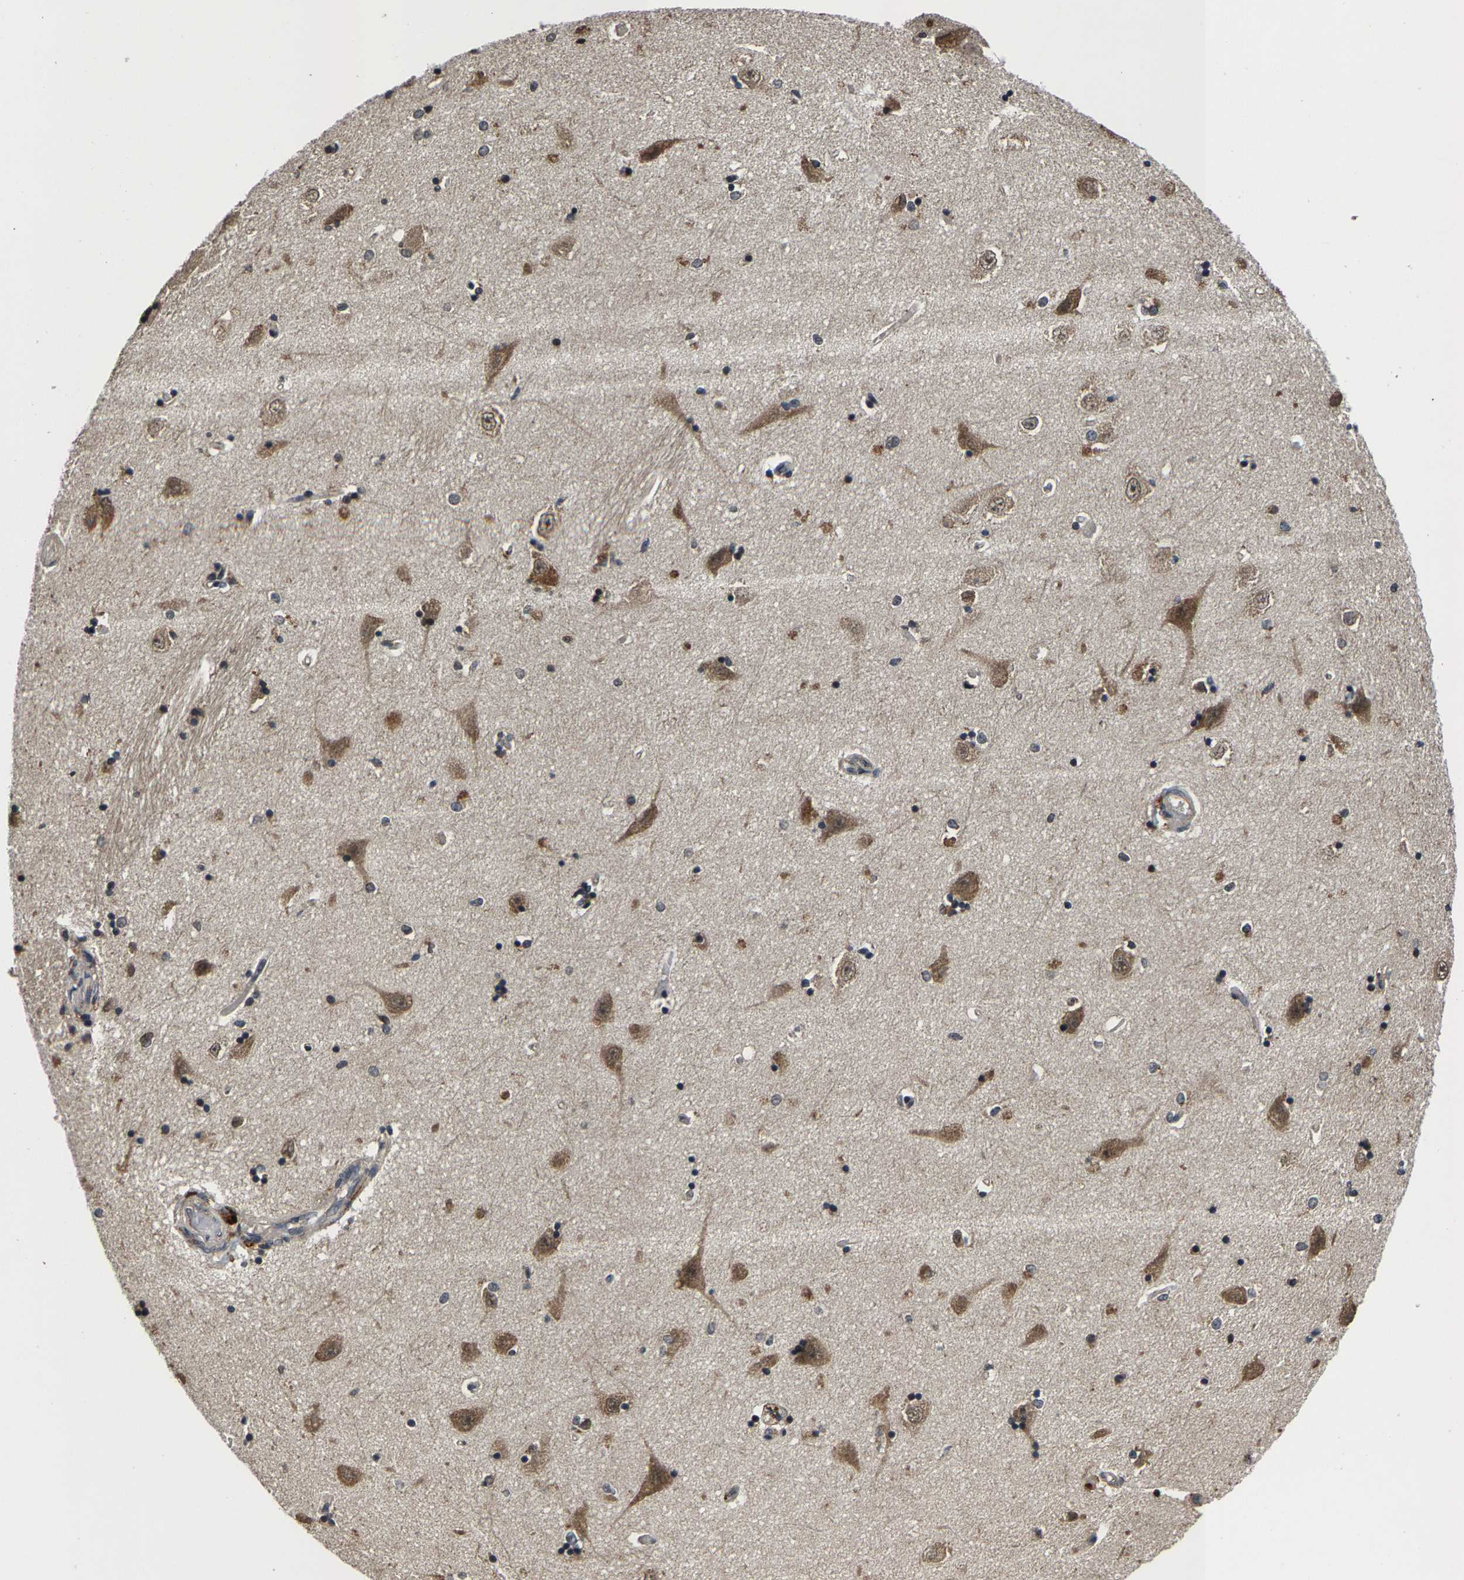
{"staining": {"intensity": "moderate", "quantity": "<25%", "location": "cytoplasmic/membranous"}, "tissue": "hippocampus", "cell_type": "Glial cells", "image_type": "normal", "snomed": [{"axis": "morphology", "description": "Normal tissue, NOS"}, {"axis": "topography", "description": "Hippocampus"}], "caption": "Moderate cytoplasmic/membranous protein positivity is present in approximately <25% of glial cells in hippocampus. The staining is performed using DAB brown chromogen to label protein expression. The nuclei are counter-stained blue using hematoxylin.", "gene": "HUWE1", "patient": {"sex": "male", "age": 45}}